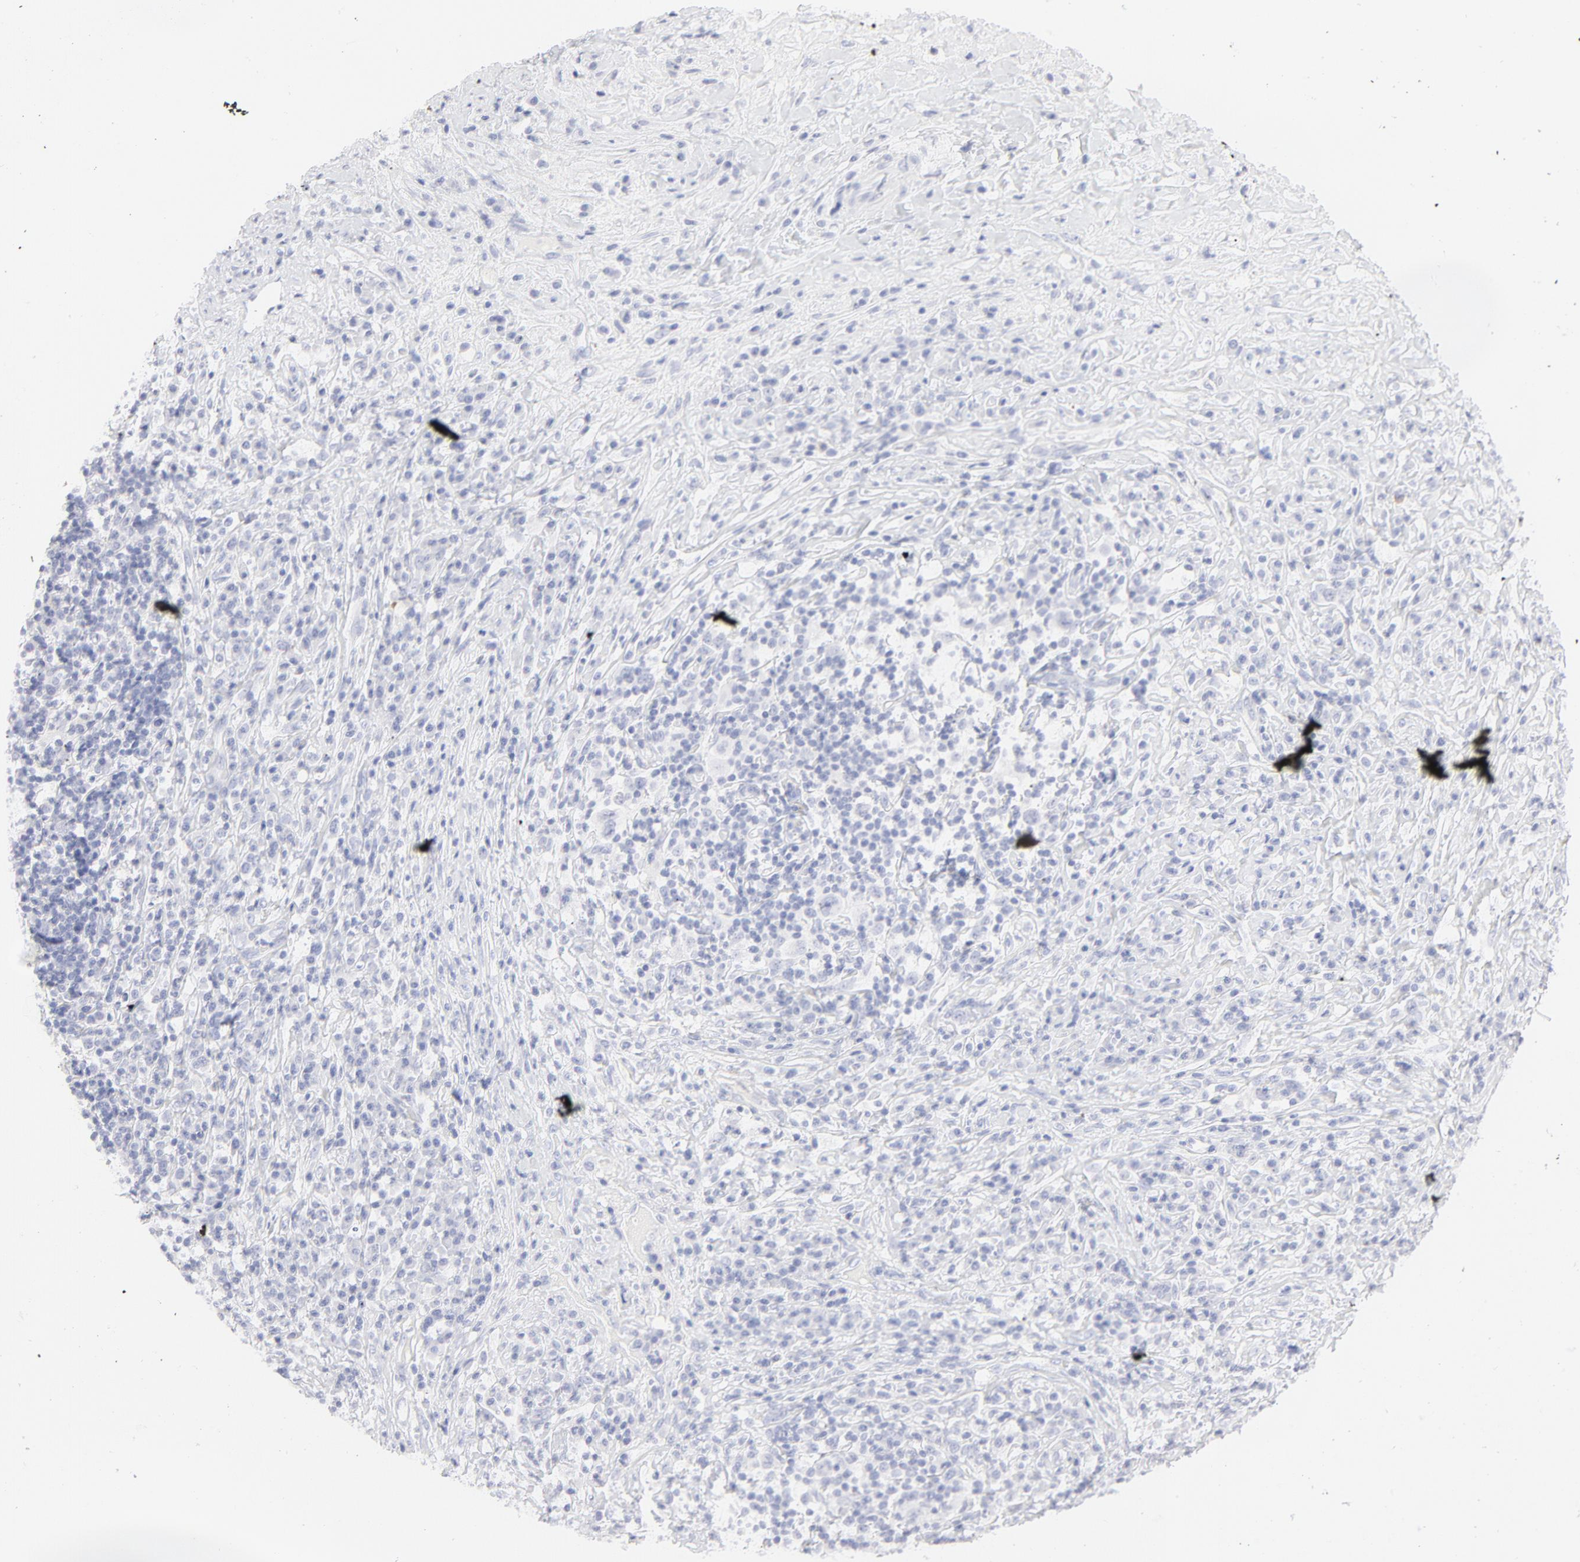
{"staining": {"intensity": "negative", "quantity": "none", "location": "none"}, "tissue": "lymphoma", "cell_type": "Tumor cells", "image_type": "cancer", "snomed": [{"axis": "morphology", "description": "Hodgkin's disease, NOS"}, {"axis": "topography", "description": "Lymph node"}], "caption": "This is an immunohistochemistry micrograph of lymphoma. There is no staining in tumor cells.", "gene": "ELF3", "patient": {"sex": "female", "age": 25}}